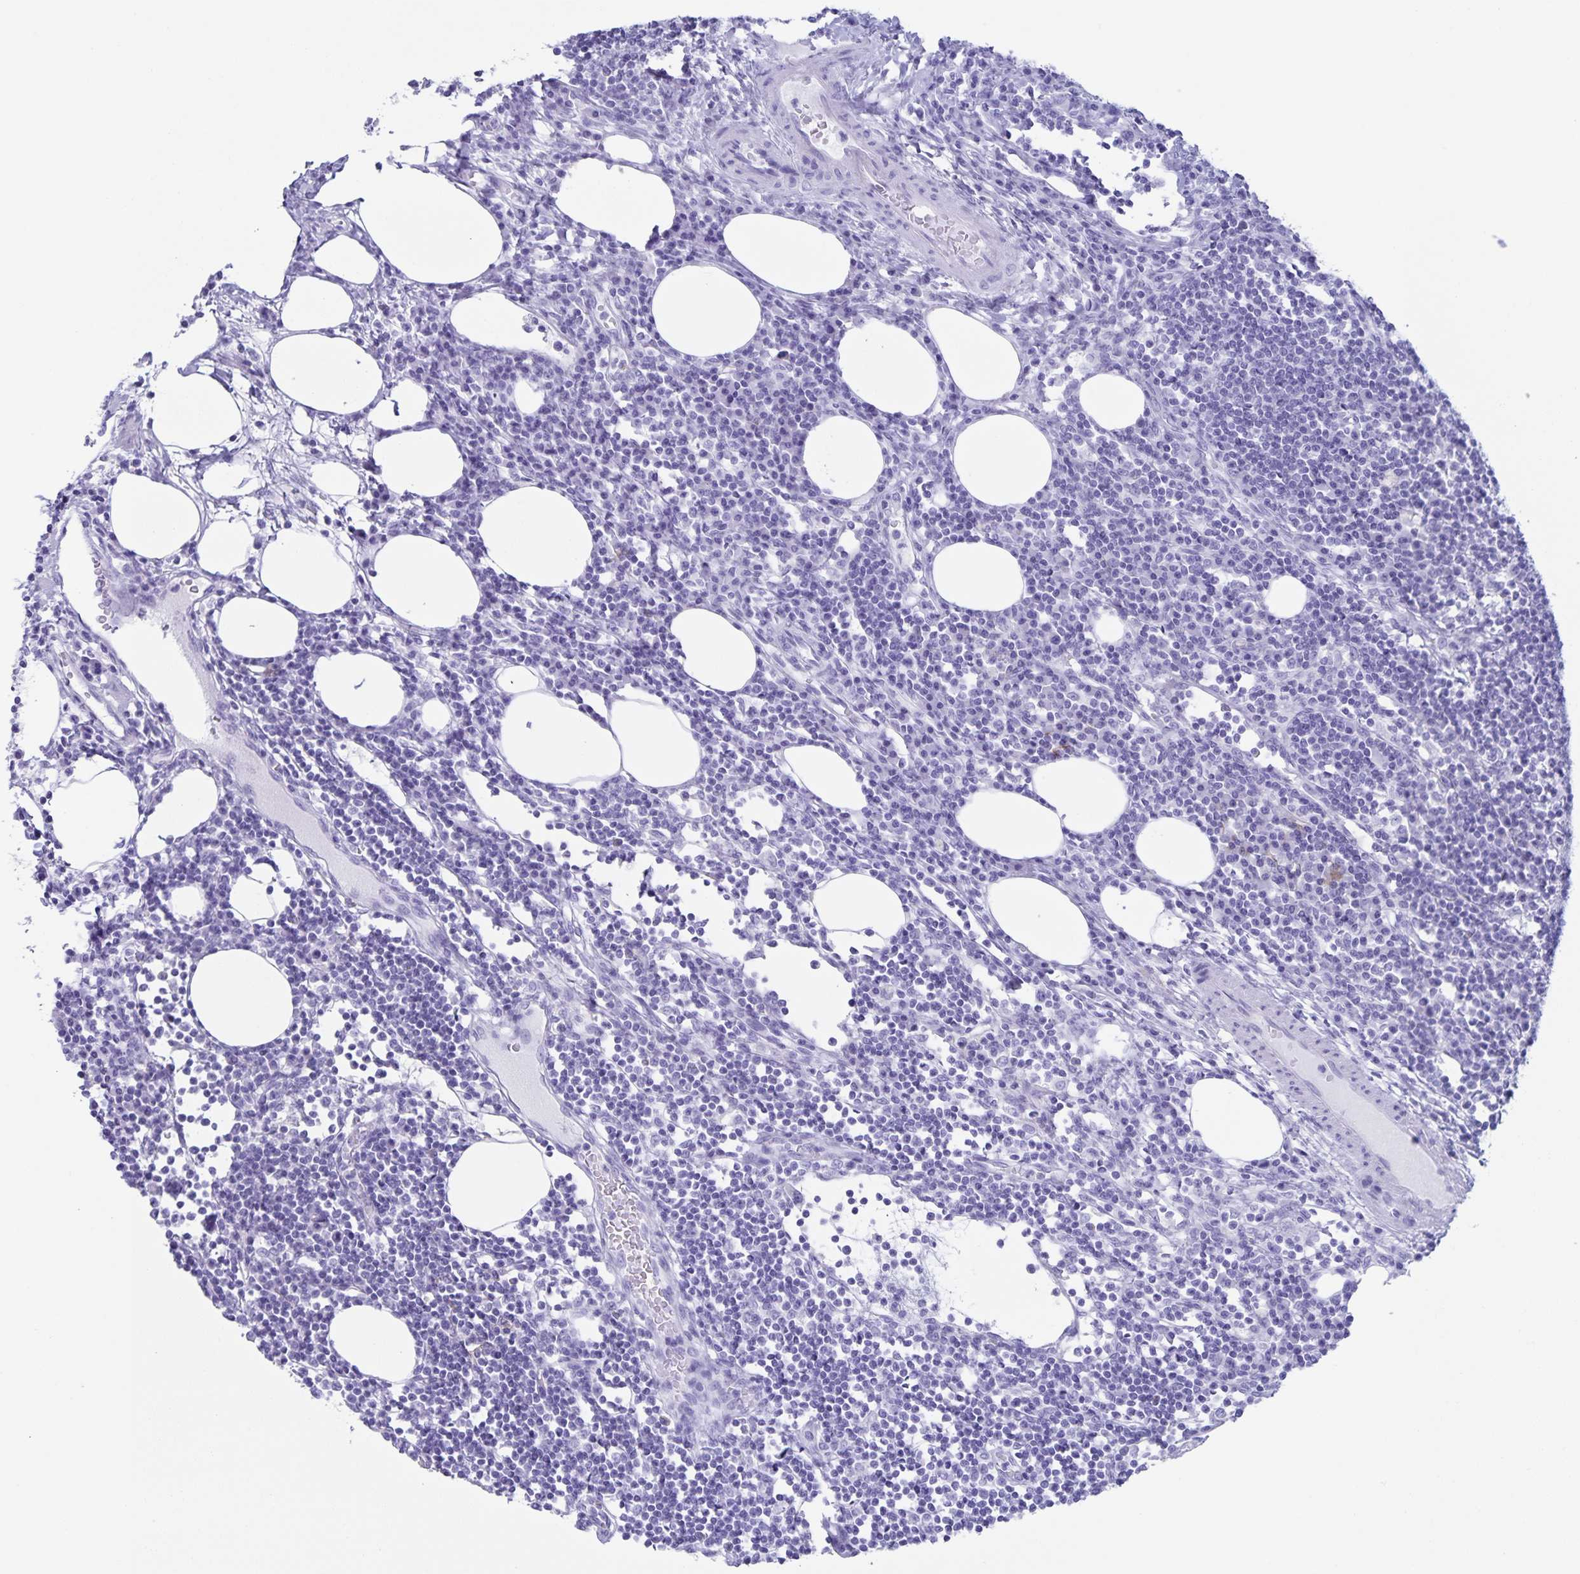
{"staining": {"intensity": "negative", "quantity": "none", "location": "none"}, "tissue": "lymph node", "cell_type": "Germinal center cells", "image_type": "normal", "snomed": [{"axis": "morphology", "description": "Normal tissue, NOS"}, {"axis": "topography", "description": "Lymph node"}], "caption": "The immunohistochemistry micrograph has no significant positivity in germinal center cells of lymph node. (DAB (3,3'-diaminobenzidine) immunohistochemistry (IHC) visualized using brightfield microscopy, high magnification).", "gene": "AQP4", "patient": {"sex": "male", "age": 67}}